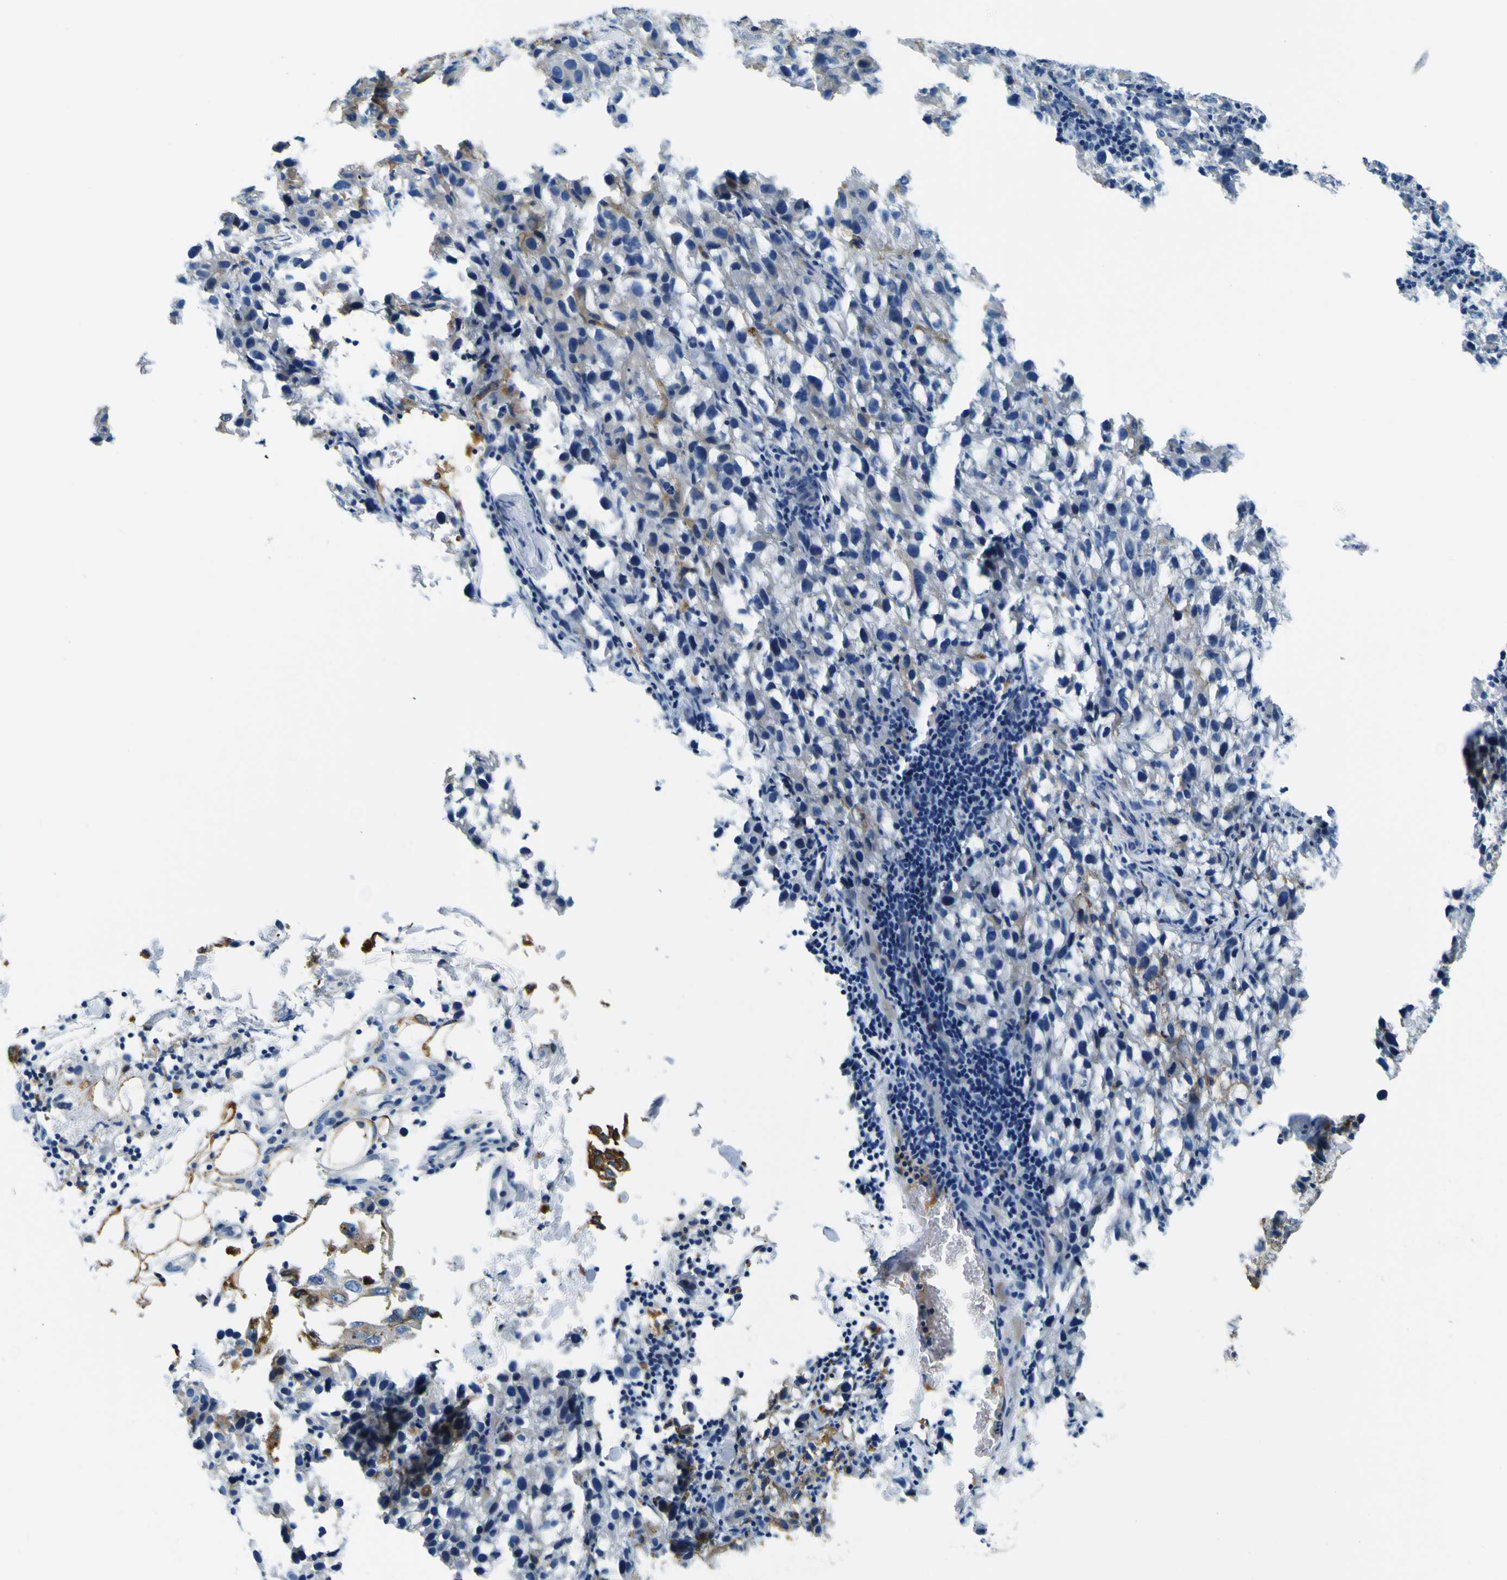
{"staining": {"intensity": "moderate", "quantity": "<25%", "location": "cytoplasmic/membranous"}, "tissue": "melanoma", "cell_type": "Tumor cells", "image_type": "cancer", "snomed": [{"axis": "morphology", "description": "Malignant melanoma, NOS"}, {"axis": "topography", "description": "Skin"}], "caption": "Immunohistochemical staining of malignant melanoma demonstrates low levels of moderate cytoplasmic/membranous protein positivity in about <25% of tumor cells.", "gene": "ADGRA2", "patient": {"sex": "female", "age": 104}}